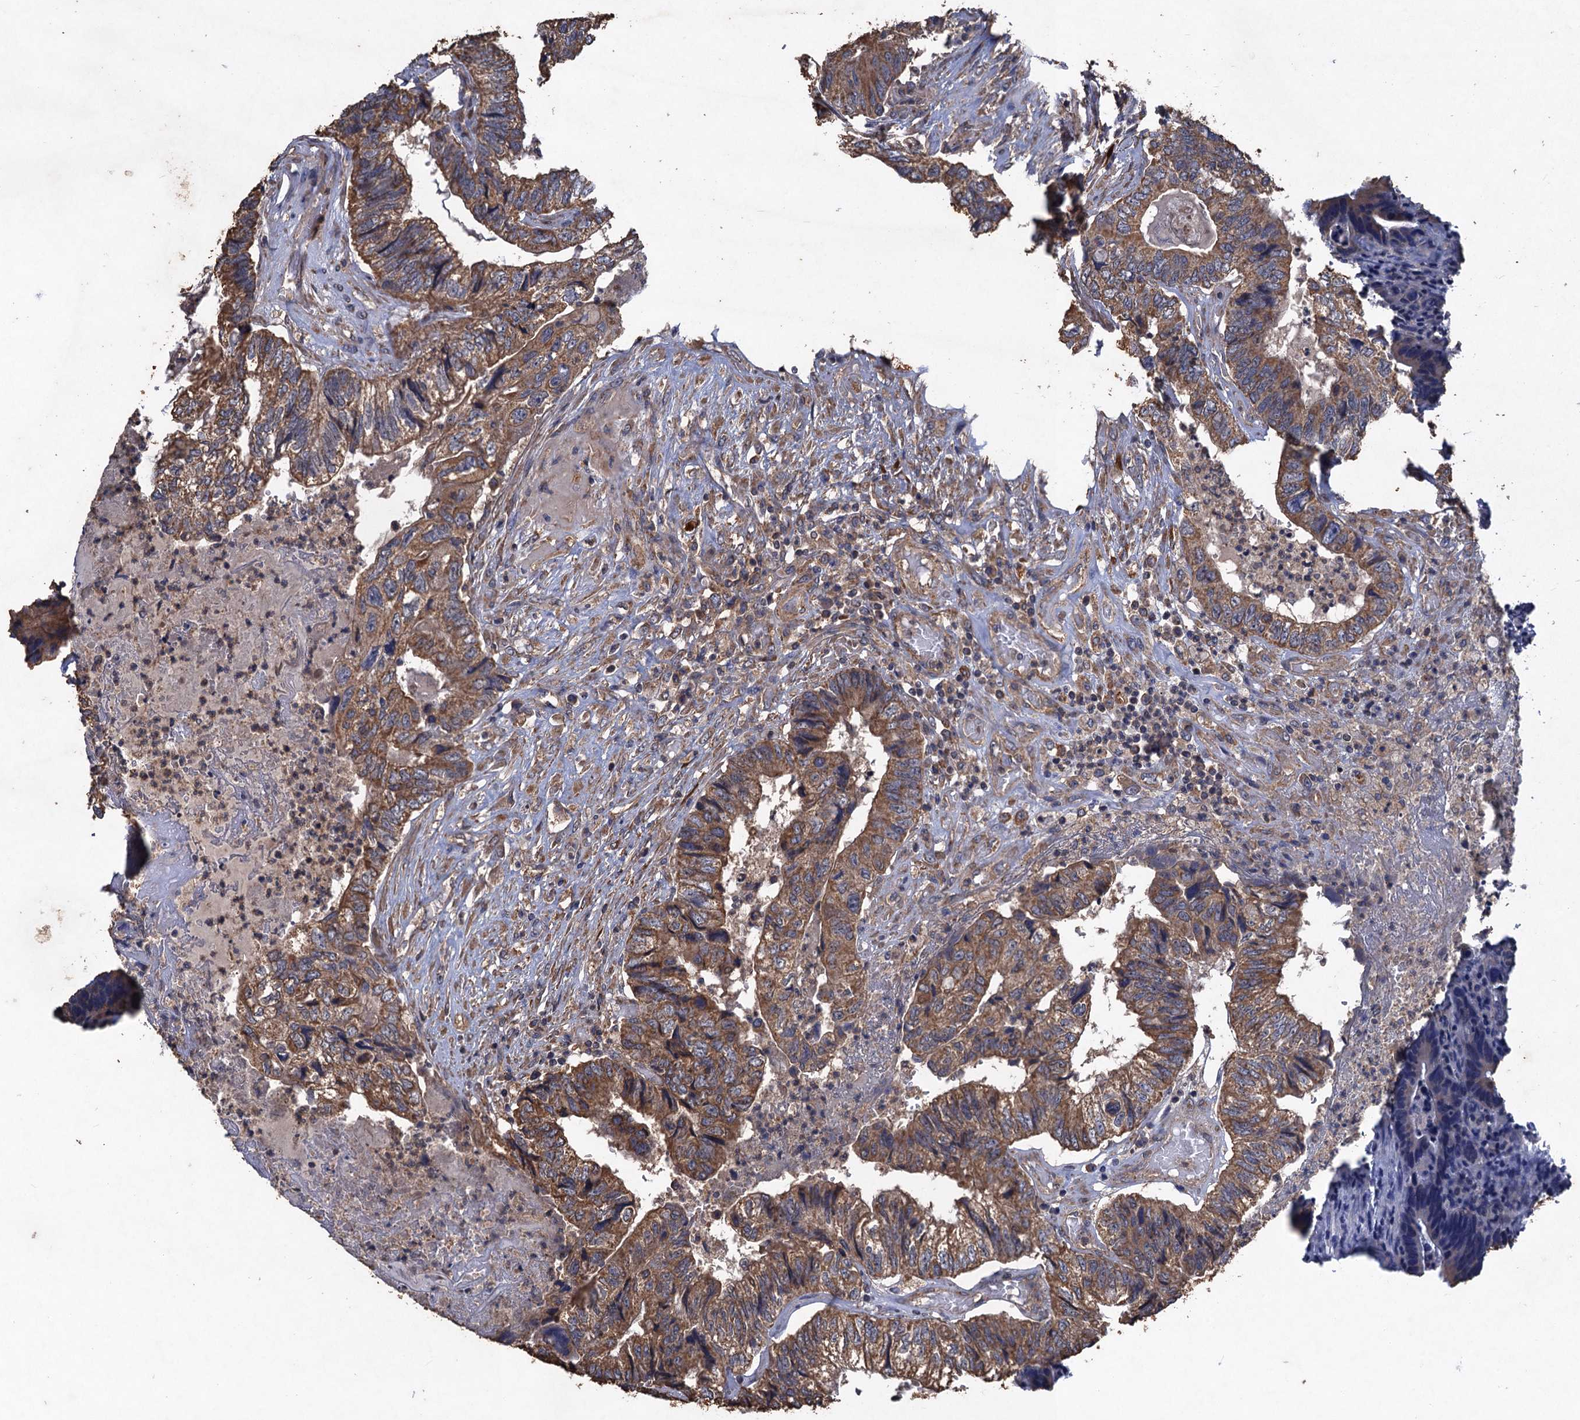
{"staining": {"intensity": "moderate", "quantity": ">75%", "location": "cytoplasmic/membranous"}, "tissue": "colorectal cancer", "cell_type": "Tumor cells", "image_type": "cancer", "snomed": [{"axis": "morphology", "description": "Adenocarcinoma, NOS"}, {"axis": "topography", "description": "Colon"}], "caption": "DAB immunohistochemical staining of colorectal adenocarcinoma reveals moderate cytoplasmic/membranous protein staining in approximately >75% of tumor cells.", "gene": "SCUBE3", "patient": {"sex": "female", "age": 67}}